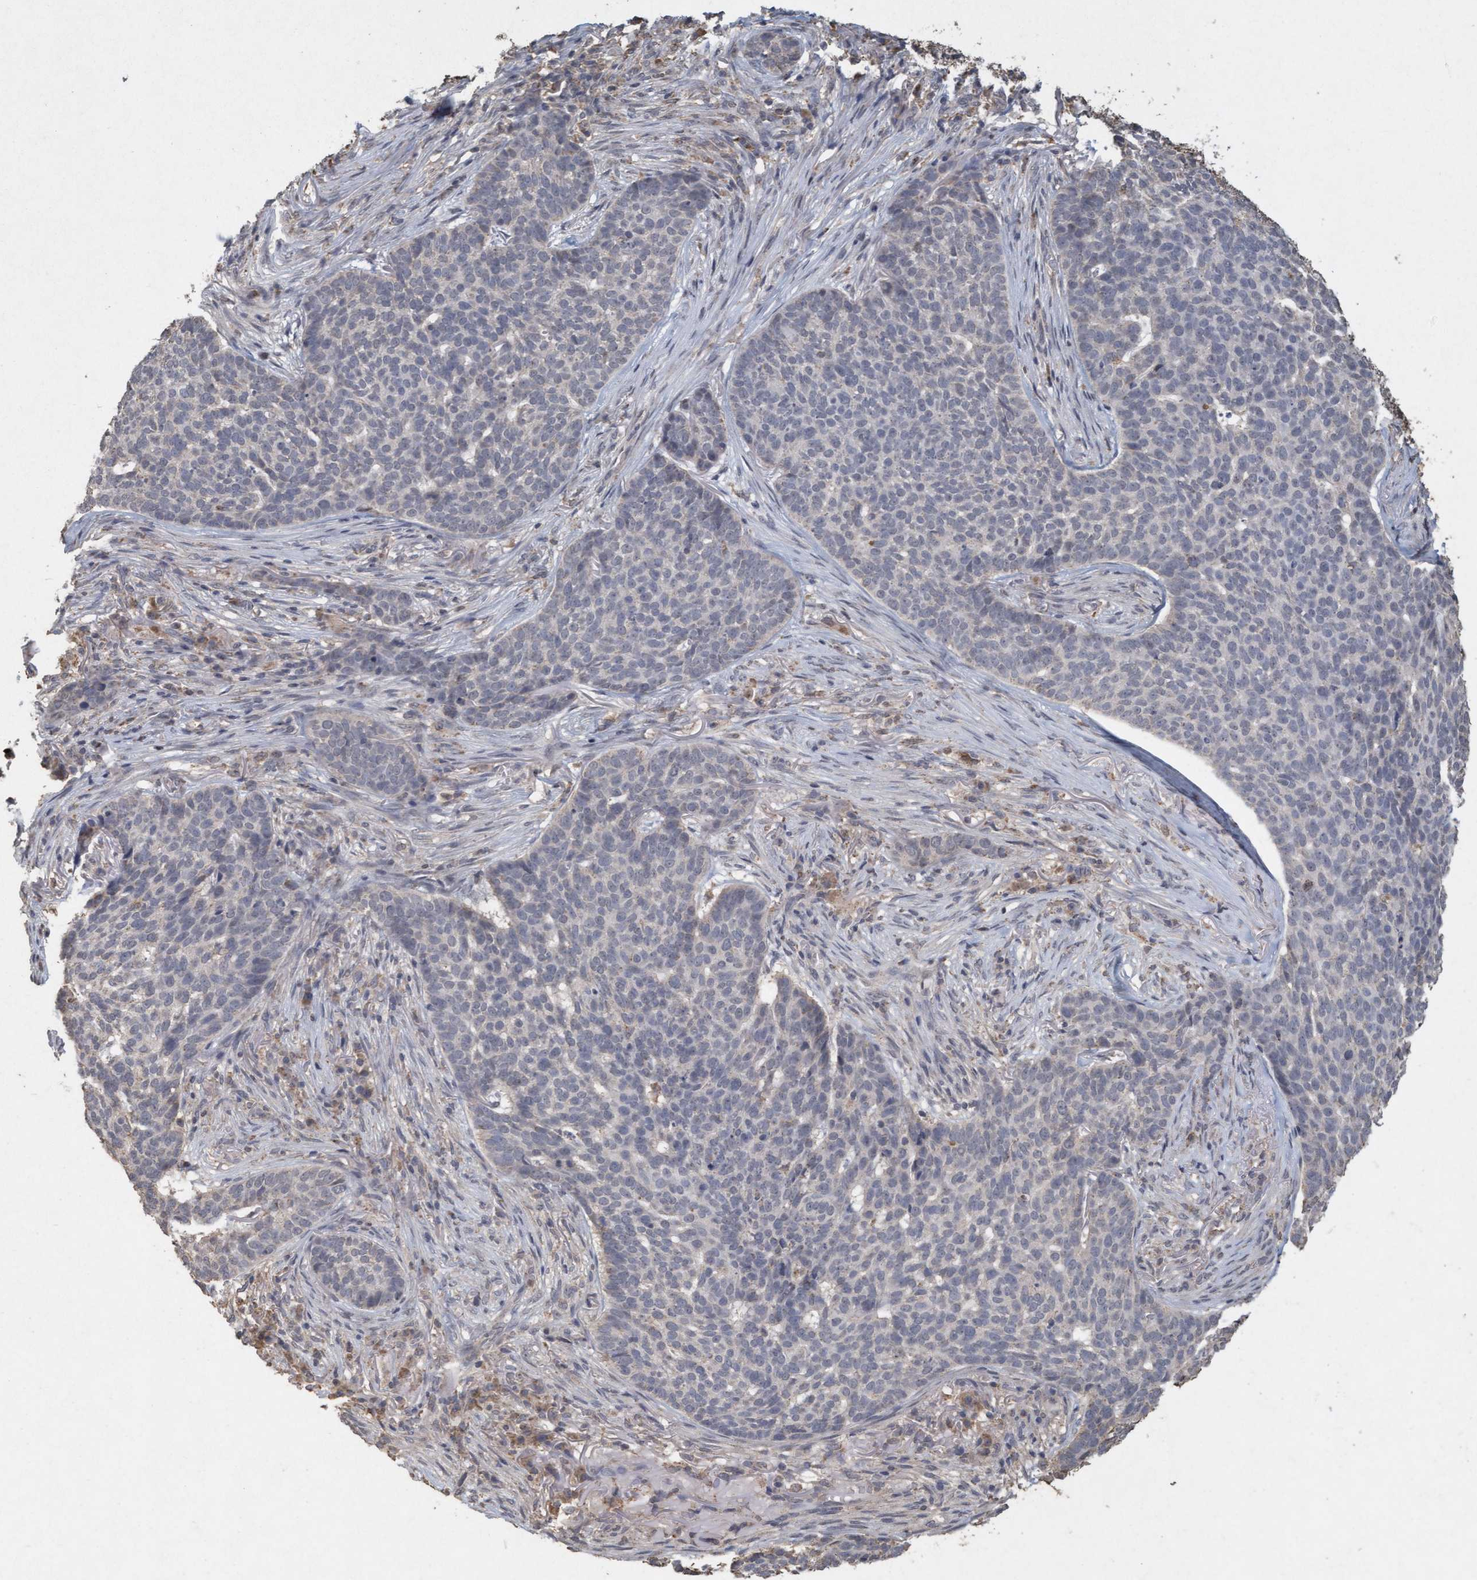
{"staining": {"intensity": "negative", "quantity": "none", "location": "none"}, "tissue": "skin cancer", "cell_type": "Tumor cells", "image_type": "cancer", "snomed": [{"axis": "morphology", "description": "Basal cell carcinoma"}, {"axis": "topography", "description": "Skin"}], "caption": "Histopathology image shows no protein positivity in tumor cells of skin basal cell carcinoma tissue. The staining was performed using DAB (3,3'-diaminobenzidine) to visualize the protein expression in brown, while the nuclei were stained in blue with hematoxylin (Magnification: 20x).", "gene": "VSIG8", "patient": {"sex": "male", "age": 85}}